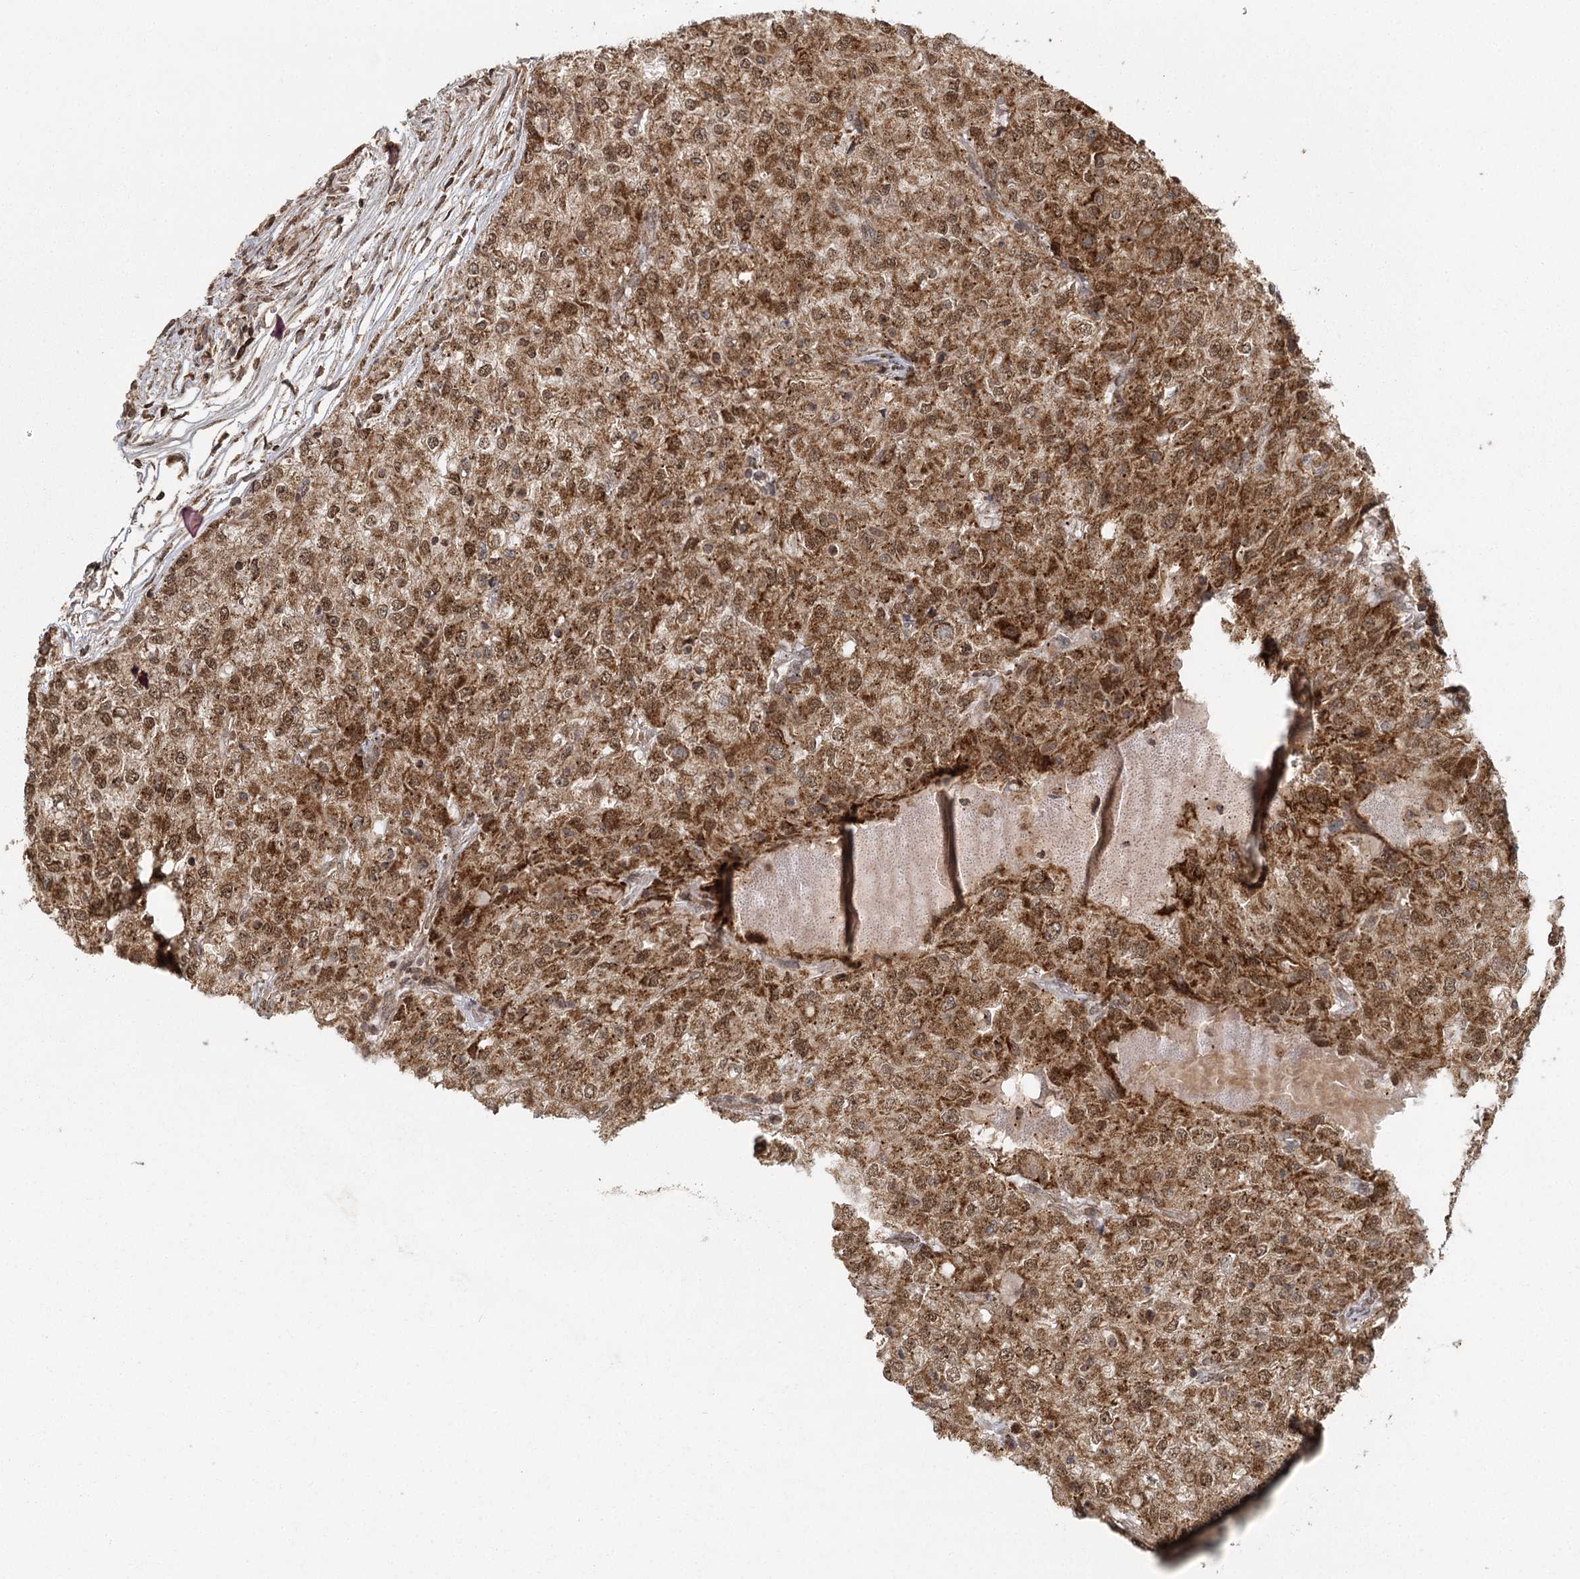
{"staining": {"intensity": "moderate", "quantity": ">75%", "location": "cytoplasmic/membranous,nuclear"}, "tissue": "renal cancer", "cell_type": "Tumor cells", "image_type": "cancer", "snomed": [{"axis": "morphology", "description": "Adenocarcinoma, NOS"}, {"axis": "topography", "description": "Kidney"}], "caption": "Immunohistochemical staining of human renal adenocarcinoma demonstrates medium levels of moderate cytoplasmic/membranous and nuclear protein staining in about >75% of tumor cells.", "gene": "MICU1", "patient": {"sex": "female", "age": 54}}